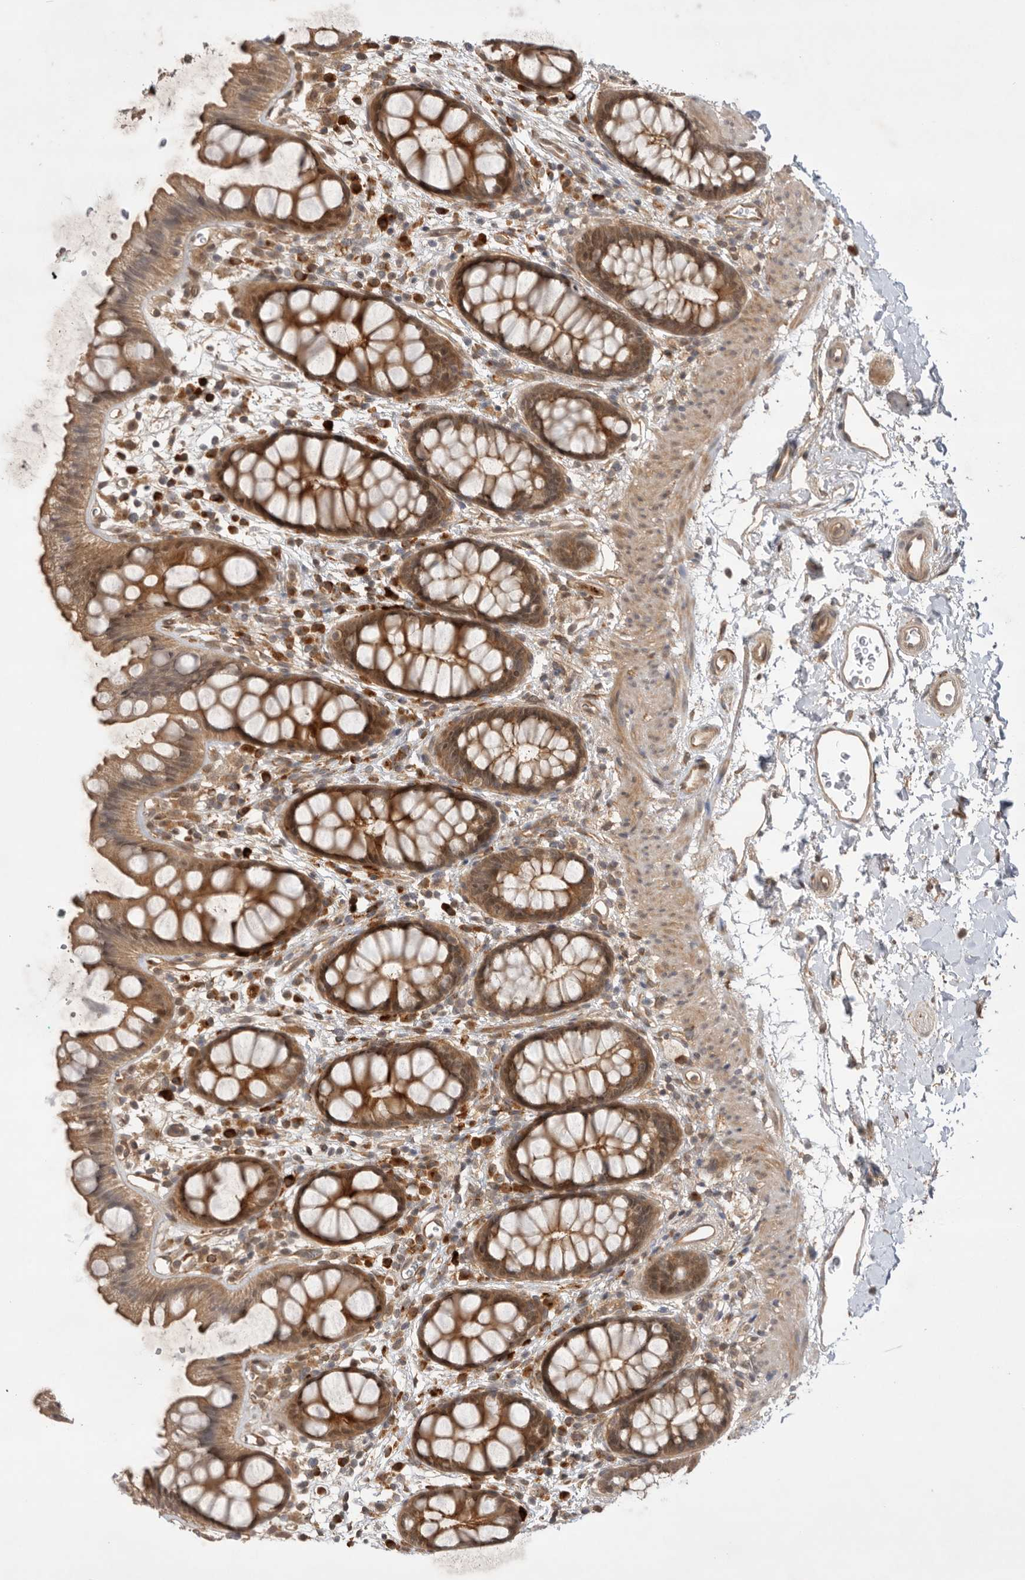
{"staining": {"intensity": "moderate", "quantity": ">75%", "location": "cytoplasmic/membranous"}, "tissue": "rectum", "cell_type": "Glandular cells", "image_type": "normal", "snomed": [{"axis": "morphology", "description": "Normal tissue, NOS"}, {"axis": "topography", "description": "Rectum"}], "caption": "Immunohistochemistry (IHC) micrograph of benign rectum: human rectum stained using immunohistochemistry reveals medium levels of moderate protein expression localized specifically in the cytoplasmic/membranous of glandular cells, appearing as a cytoplasmic/membranous brown color.", "gene": "DCAF8", "patient": {"sex": "female", "age": 65}}